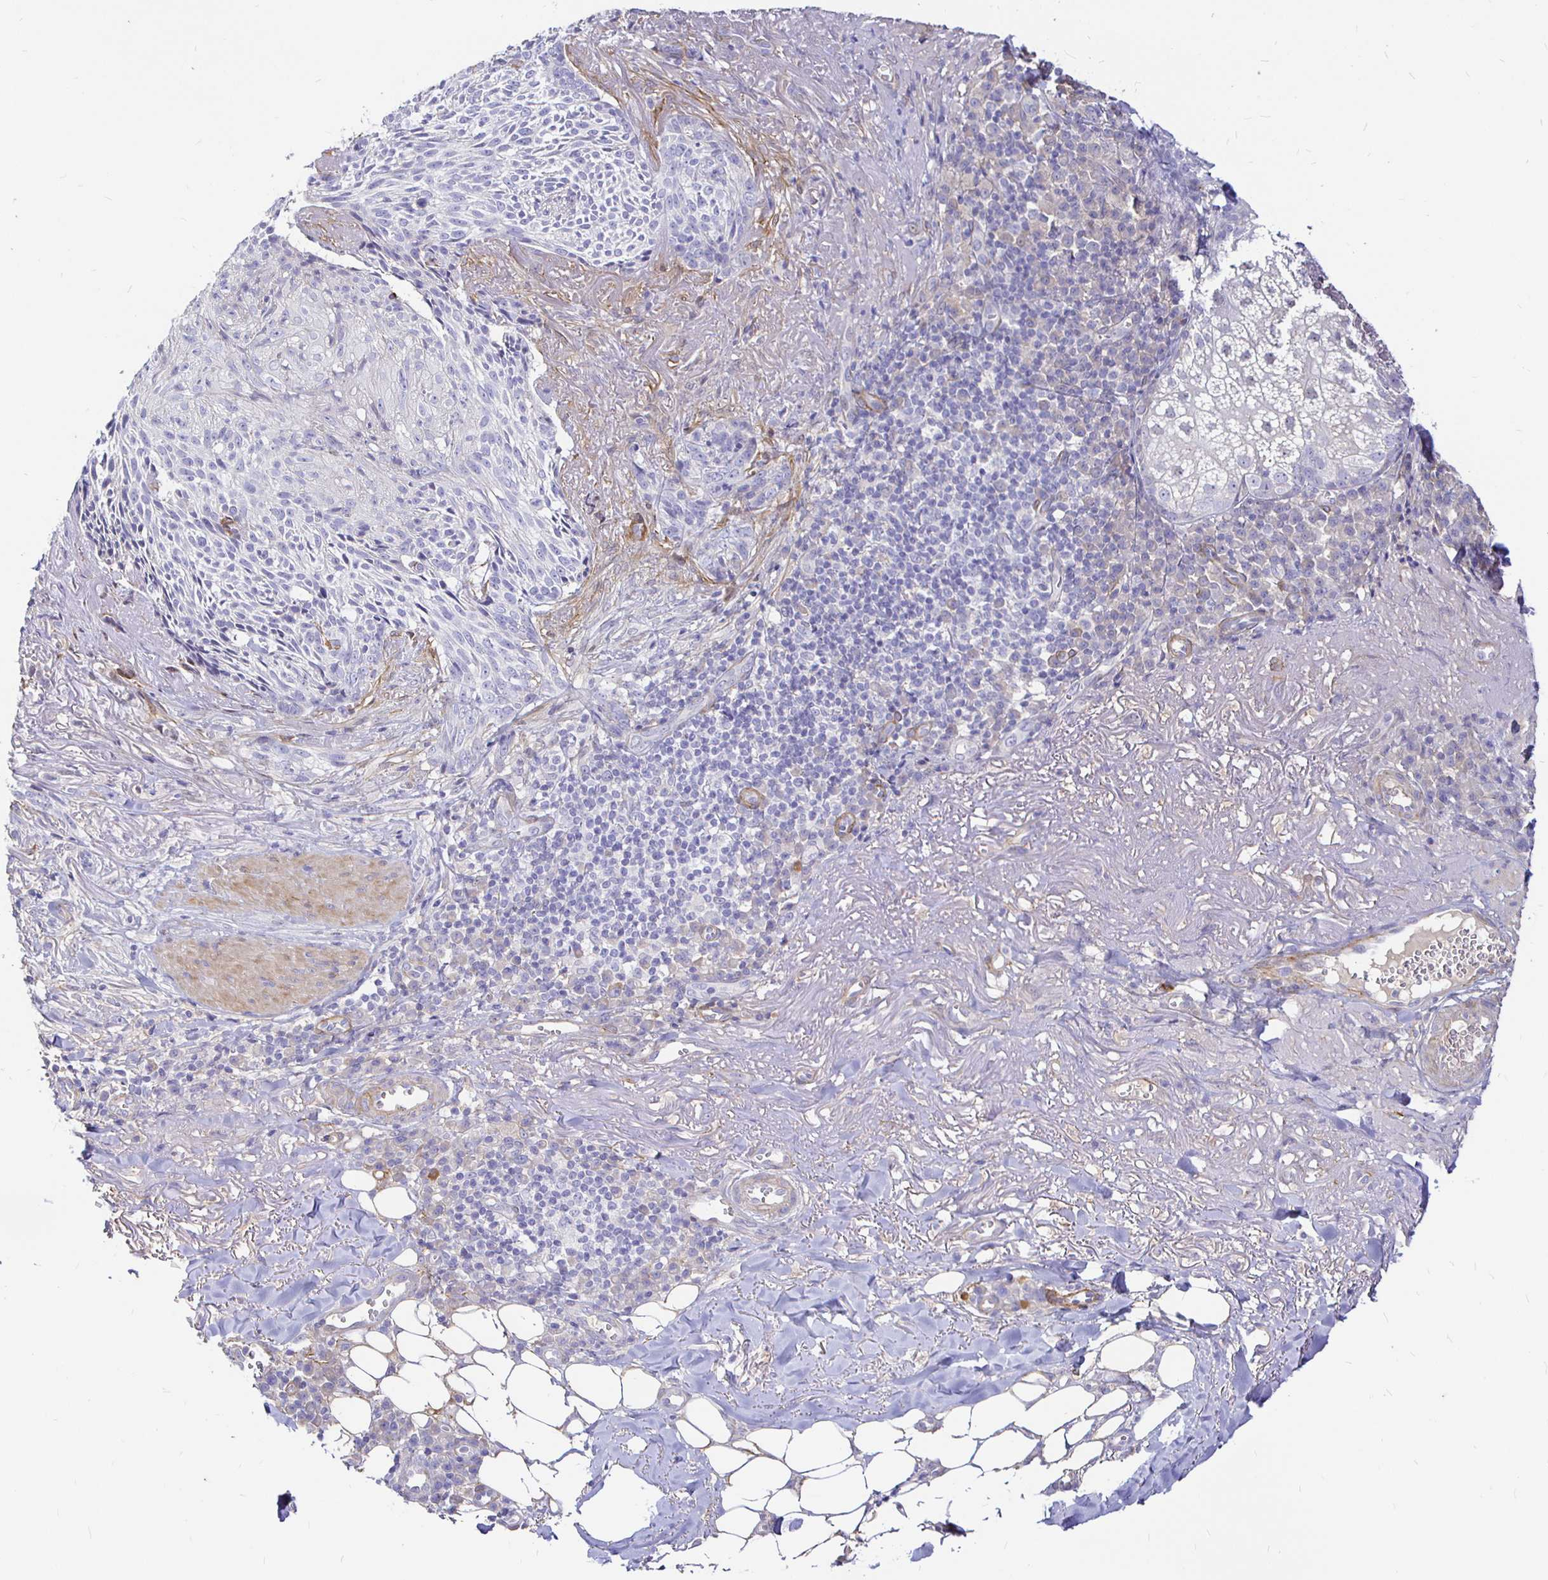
{"staining": {"intensity": "negative", "quantity": "none", "location": "none"}, "tissue": "skin cancer", "cell_type": "Tumor cells", "image_type": "cancer", "snomed": [{"axis": "morphology", "description": "Basal cell carcinoma"}, {"axis": "topography", "description": "Skin"}, {"axis": "topography", "description": "Skin of face"}], "caption": "There is no significant positivity in tumor cells of skin cancer. (DAB (3,3'-diaminobenzidine) immunohistochemistry (IHC) with hematoxylin counter stain).", "gene": "PALM2AKAP2", "patient": {"sex": "female", "age": 95}}